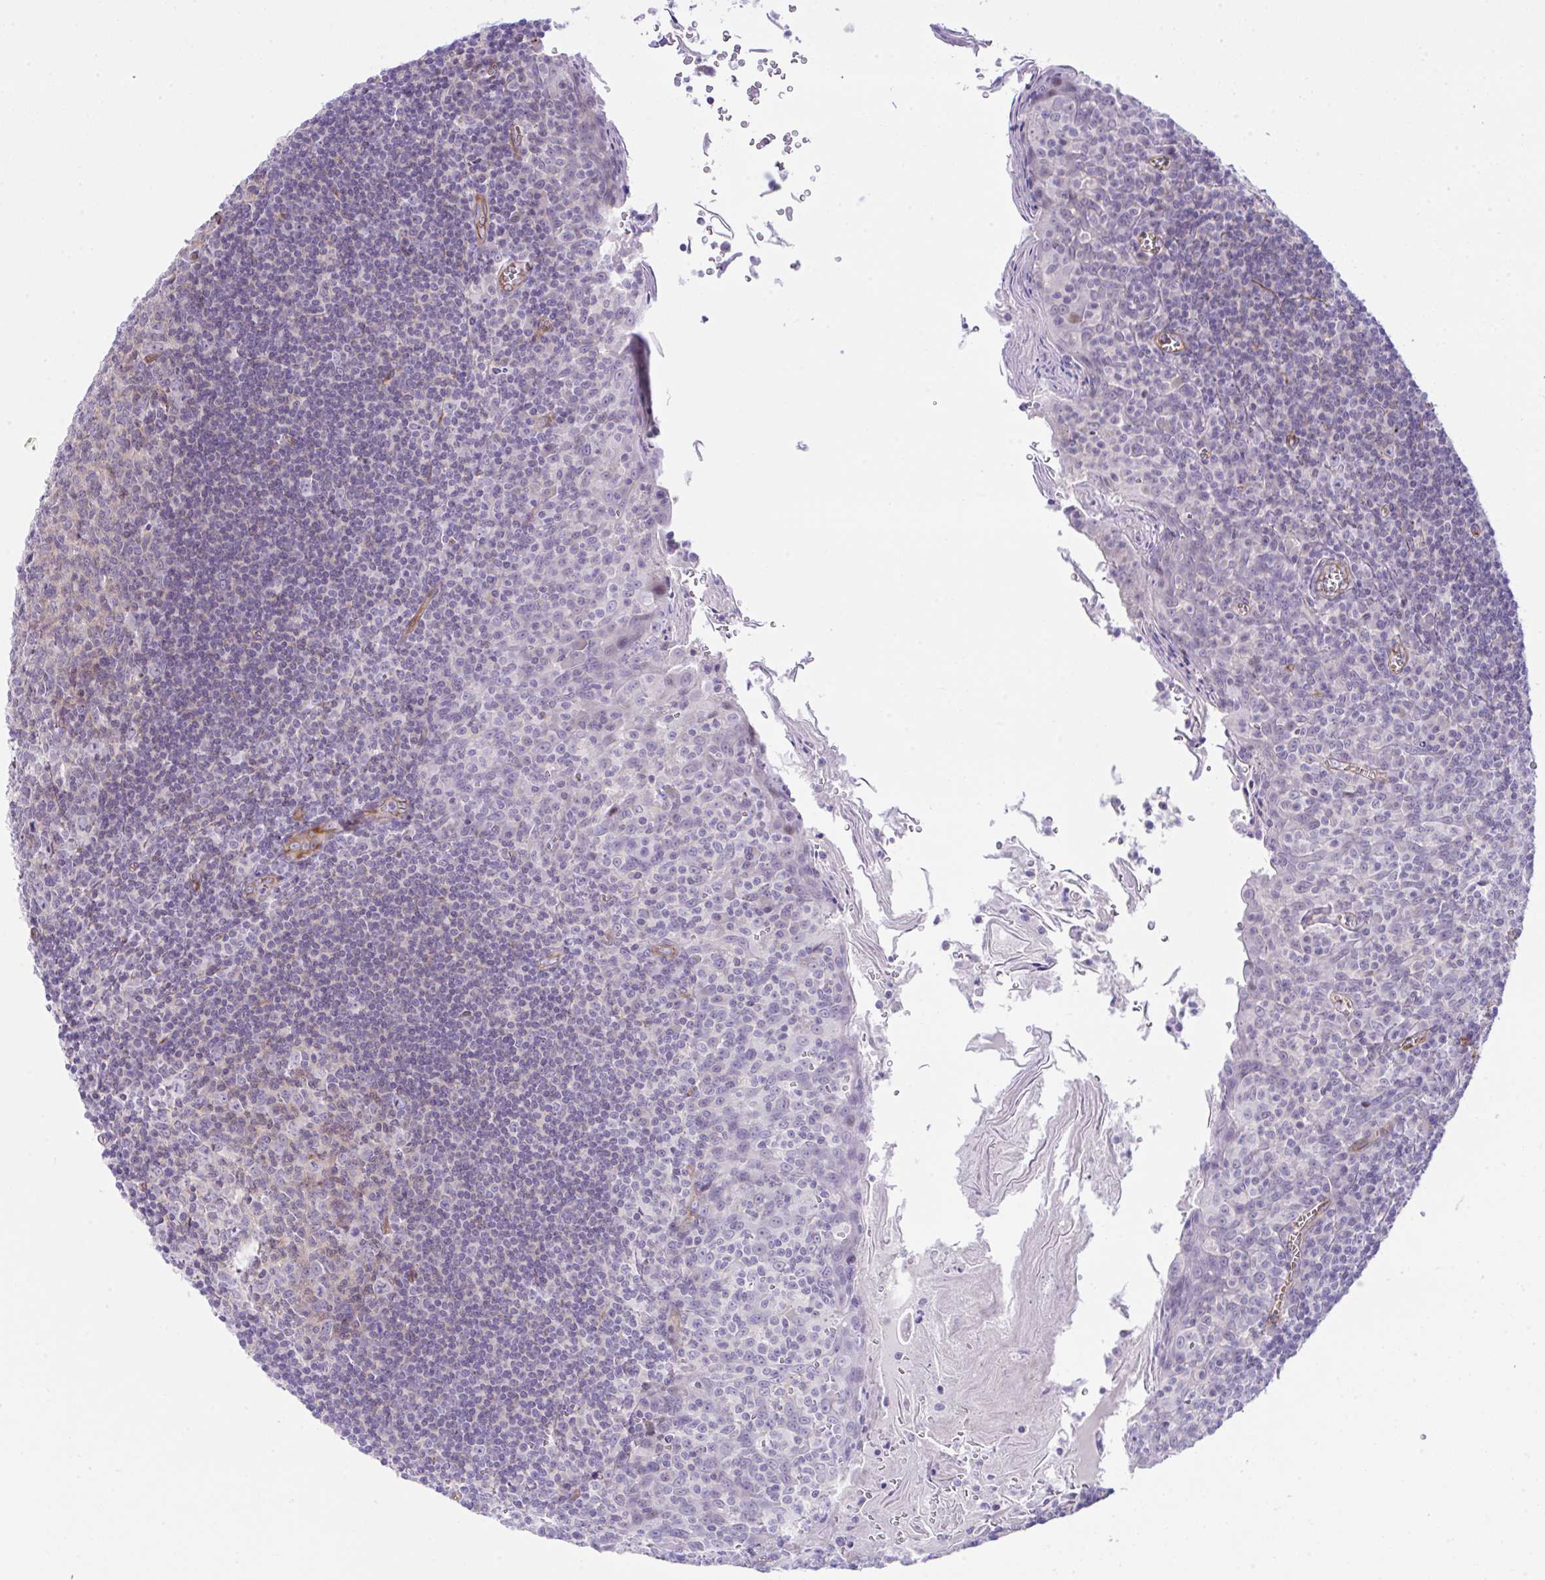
{"staining": {"intensity": "weak", "quantity": "<25%", "location": "nuclear"}, "tissue": "tonsil", "cell_type": "Germinal center cells", "image_type": "normal", "snomed": [{"axis": "morphology", "description": "Normal tissue, NOS"}, {"axis": "topography", "description": "Tonsil"}], "caption": "Human tonsil stained for a protein using immunohistochemistry (IHC) shows no positivity in germinal center cells.", "gene": "FBXO34", "patient": {"sex": "male", "age": 27}}